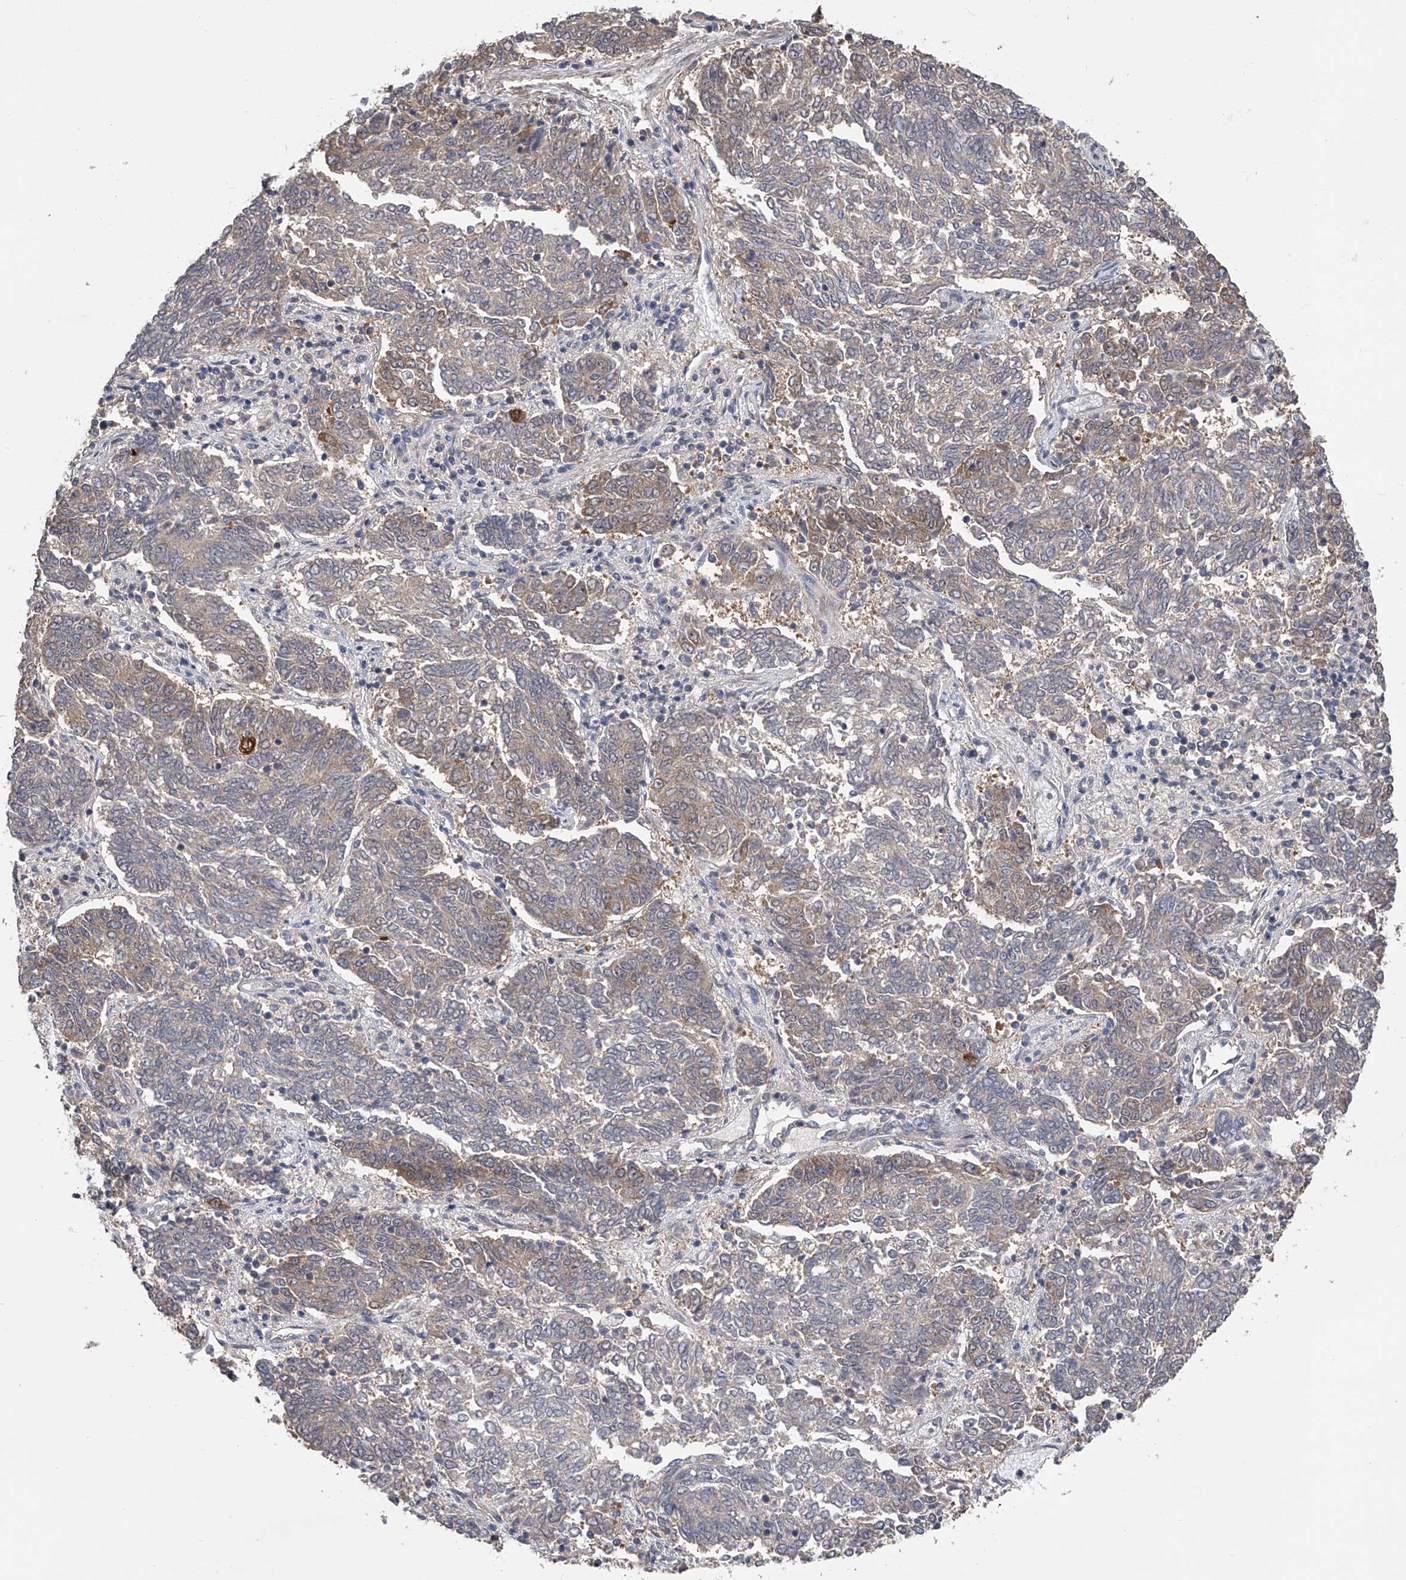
{"staining": {"intensity": "negative", "quantity": "none", "location": "none"}, "tissue": "endometrial cancer", "cell_type": "Tumor cells", "image_type": "cancer", "snomed": [{"axis": "morphology", "description": "Adenocarcinoma, NOS"}, {"axis": "topography", "description": "Endometrium"}], "caption": "Immunohistochemistry histopathology image of neoplastic tissue: endometrial adenocarcinoma stained with DAB shows no significant protein staining in tumor cells.", "gene": "CFAP298", "patient": {"sex": "female", "age": 80}}